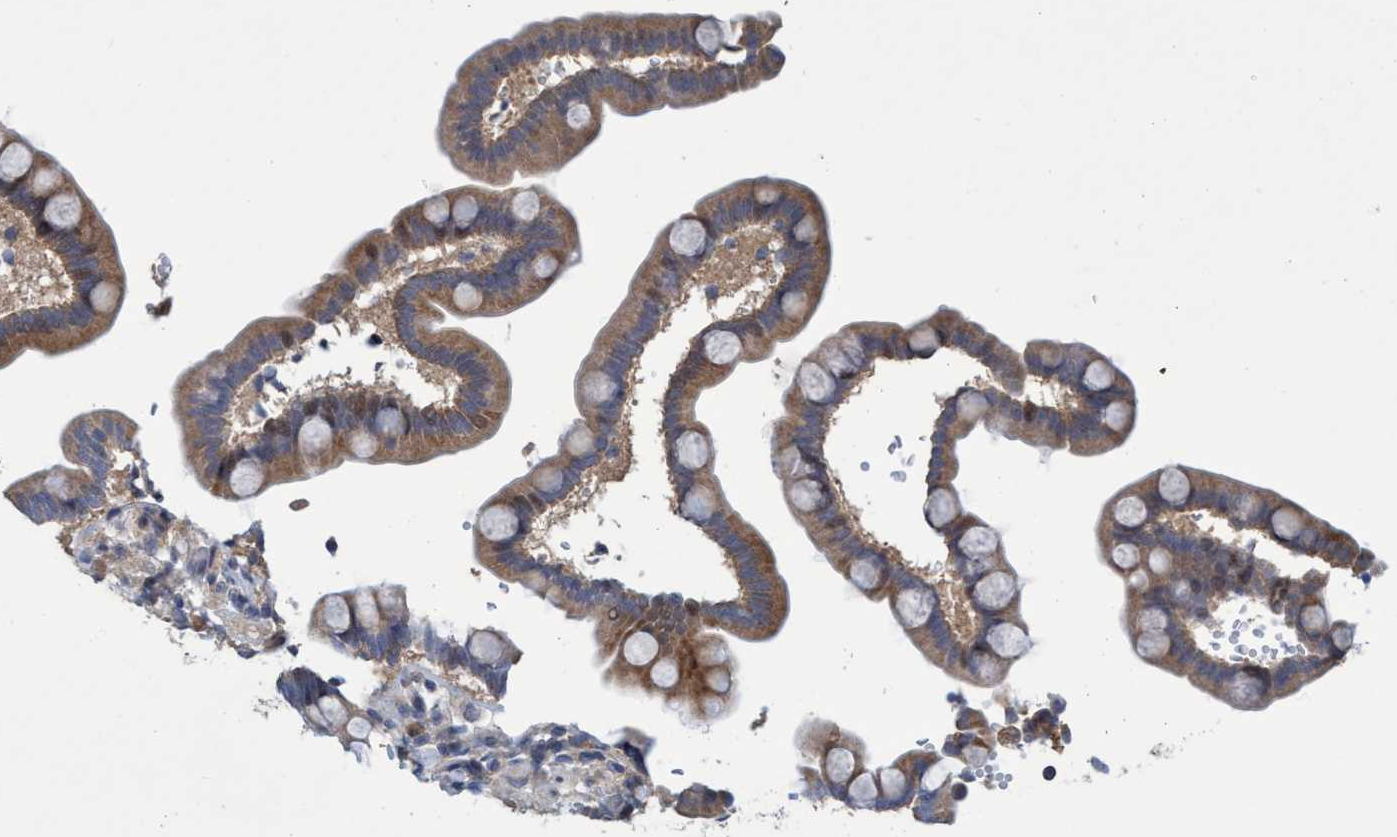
{"staining": {"intensity": "weak", "quantity": ">75%", "location": "cytoplasmic/membranous"}, "tissue": "colon", "cell_type": "Endothelial cells", "image_type": "normal", "snomed": [{"axis": "morphology", "description": "Normal tissue, NOS"}, {"axis": "topography", "description": "Colon"}], "caption": "IHC histopathology image of benign colon: human colon stained using immunohistochemistry reveals low levels of weak protein expression localized specifically in the cytoplasmic/membranous of endothelial cells, appearing as a cytoplasmic/membranous brown color.", "gene": "ZNF677", "patient": {"sex": "male", "age": 73}}